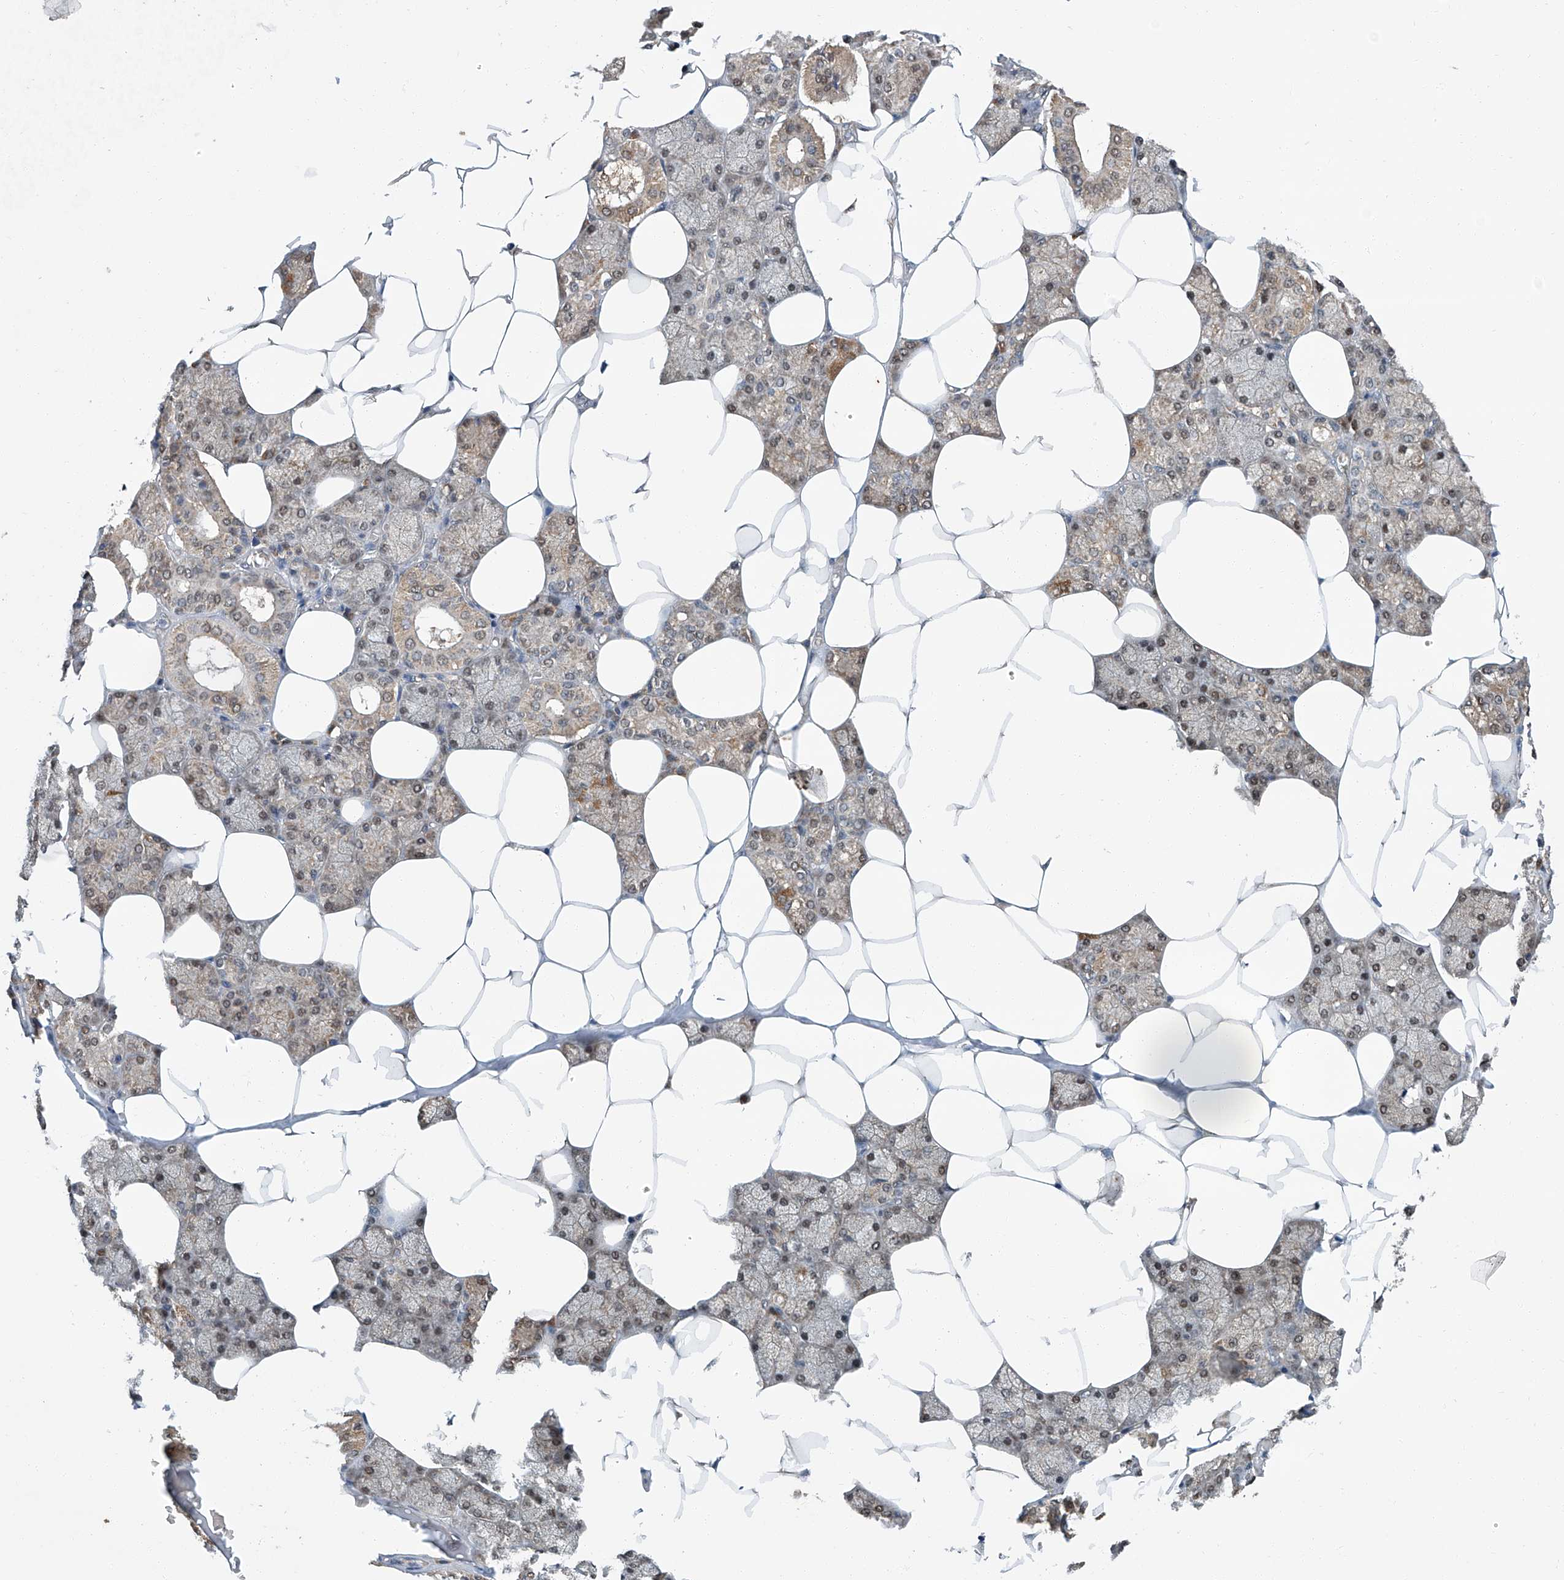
{"staining": {"intensity": "weak", "quantity": "25%-75%", "location": "cytoplasmic/membranous"}, "tissue": "salivary gland", "cell_type": "Glandular cells", "image_type": "normal", "snomed": [{"axis": "morphology", "description": "Normal tissue, NOS"}, {"axis": "topography", "description": "Salivary gland"}], "caption": "Normal salivary gland shows weak cytoplasmic/membranous positivity in about 25%-75% of glandular cells (IHC, brightfield microscopy, high magnification)..", "gene": "CLK1", "patient": {"sex": "male", "age": 62}}